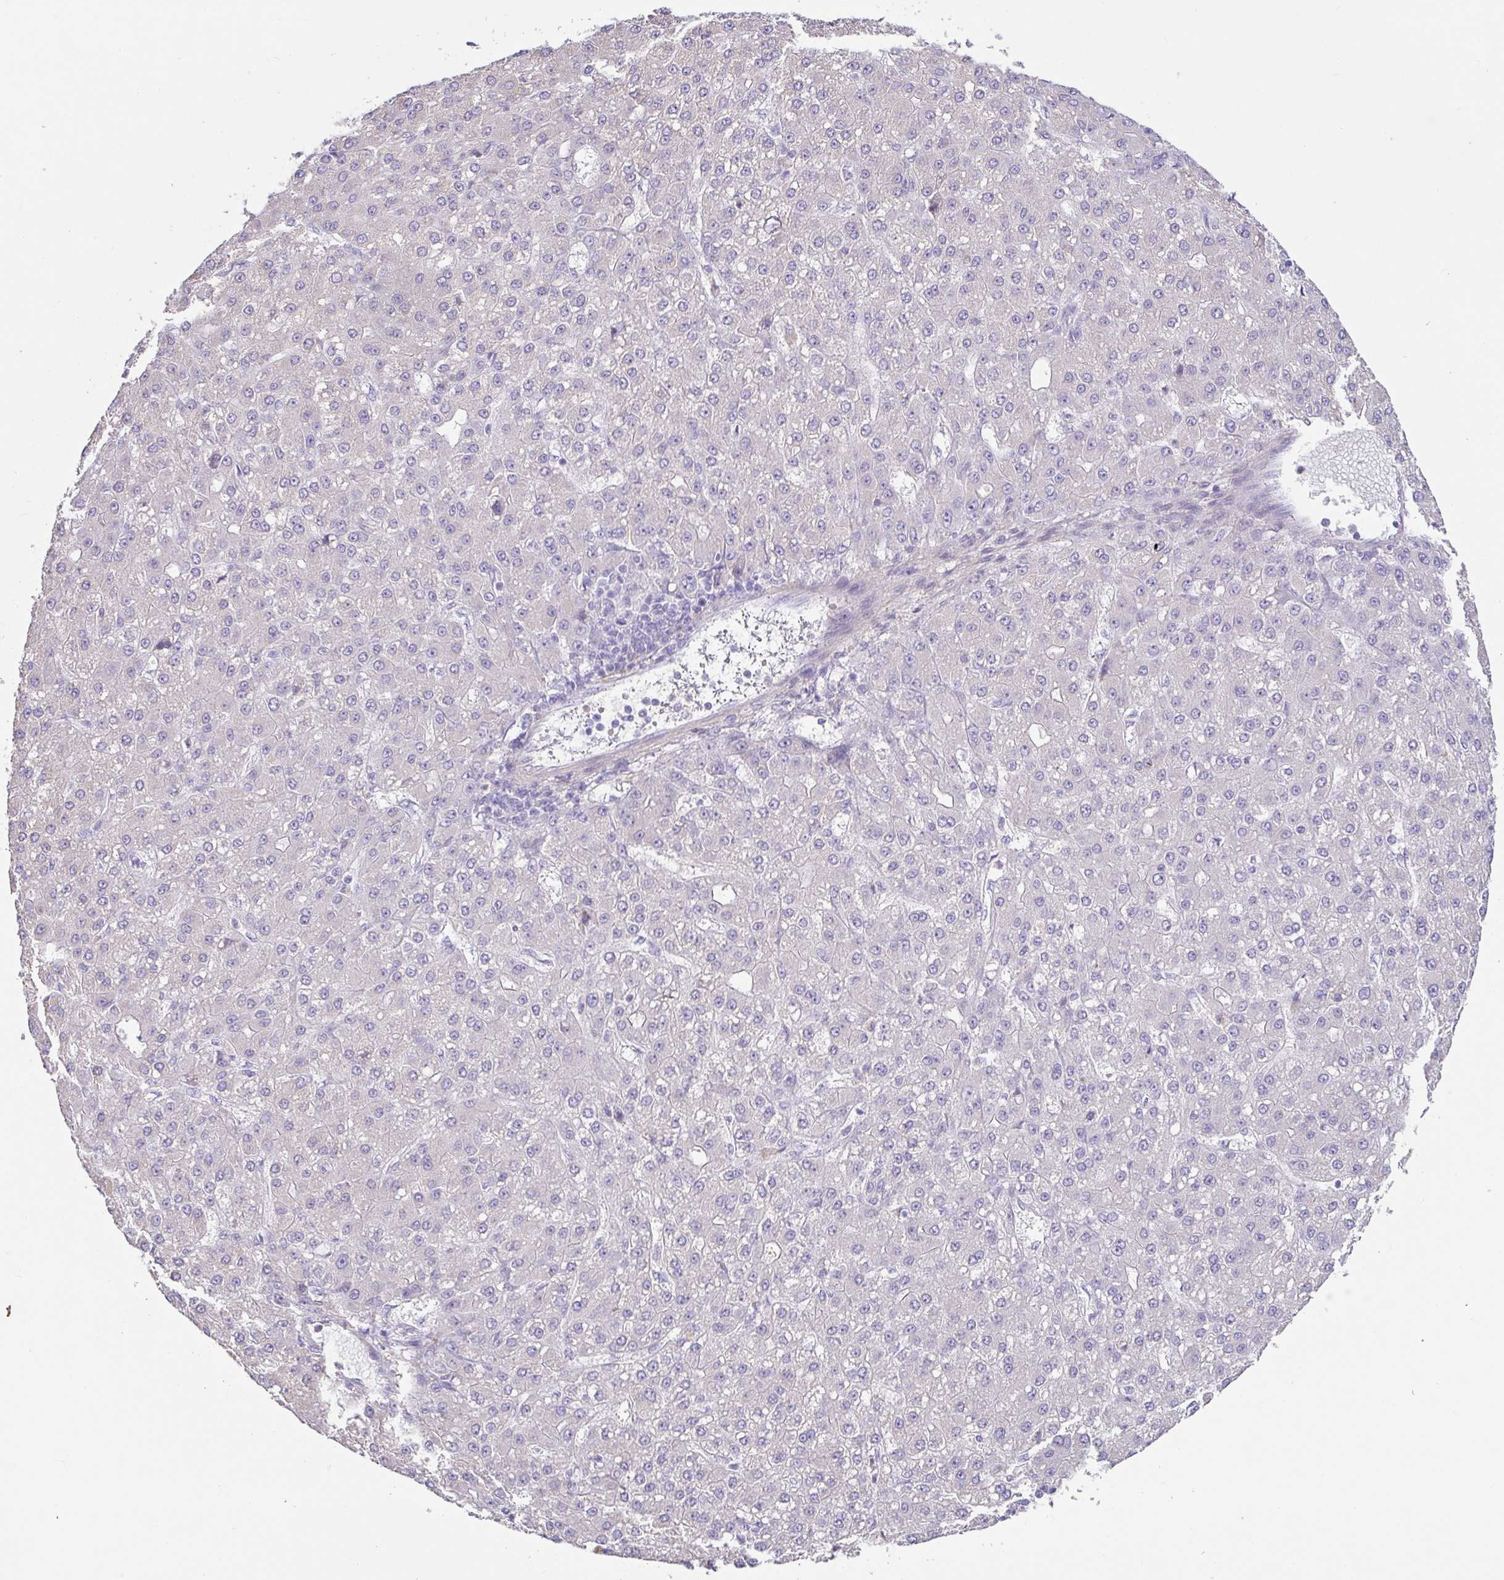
{"staining": {"intensity": "negative", "quantity": "none", "location": "none"}, "tissue": "liver cancer", "cell_type": "Tumor cells", "image_type": "cancer", "snomed": [{"axis": "morphology", "description": "Carcinoma, Hepatocellular, NOS"}, {"axis": "topography", "description": "Liver"}], "caption": "Immunohistochemistry micrograph of neoplastic tissue: human liver hepatocellular carcinoma stained with DAB (3,3'-diaminobenzidine) demonstrates no significant protein positivity in tumor cells.", "gene": "PYGM", "patient": {"sex": "male", "age": 67}}